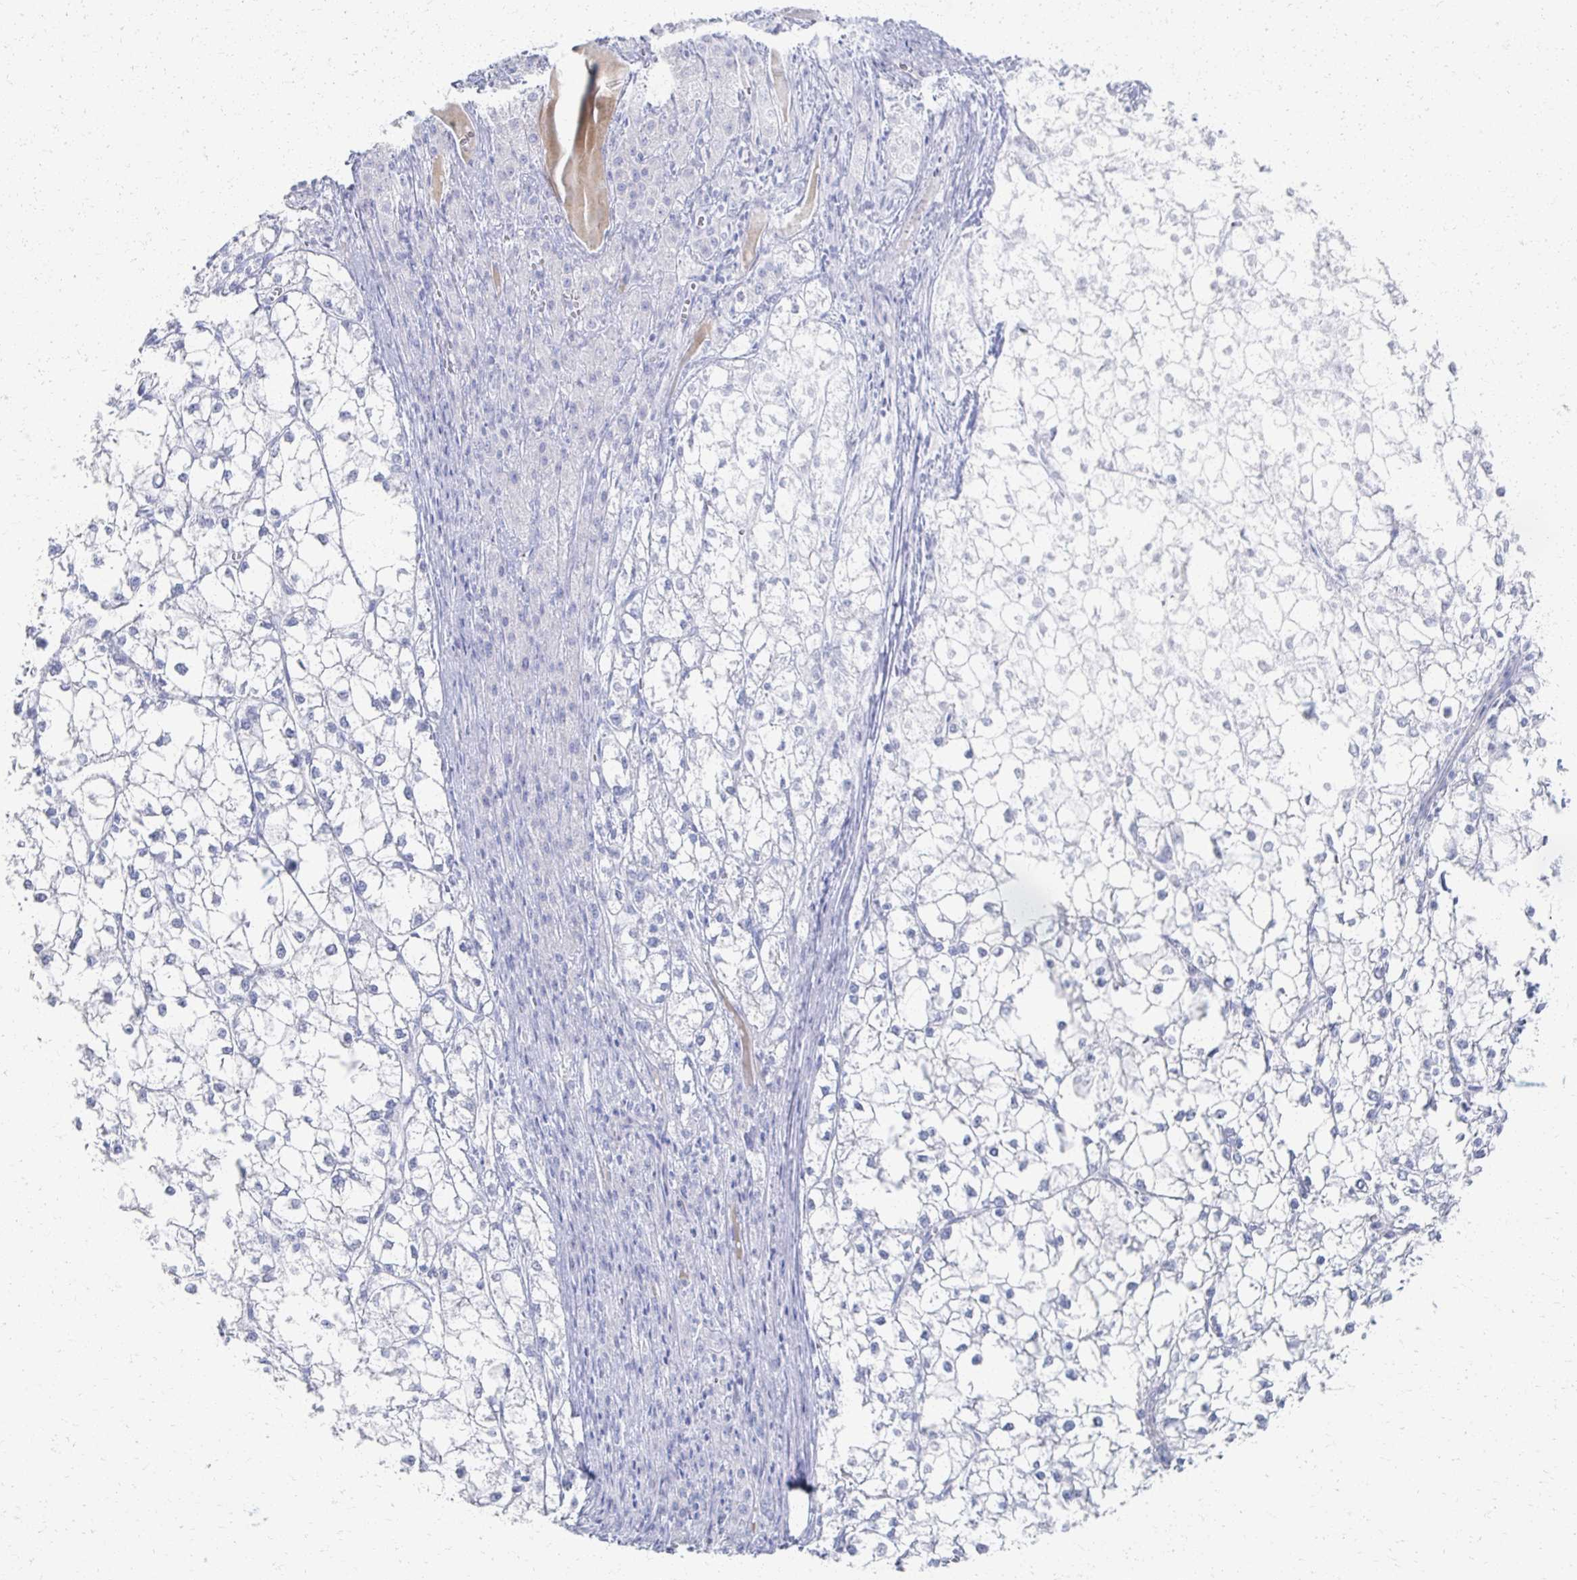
{"staining": {"intensity": "negative", "quantity": "none", "location": "none"}, "tissue": "liver cancer", "cell_type": "Tumor cells", "image_type": "cancer", "snomed": [{"axis": "morphology", "description": "Carcinoma, Hepatocellular, NOS"}, {"axis": "topography", "description": "Liver"}], "caption": "IHC of liver cancer displays no staining in tumor cells.", "gene": "PRR20A", "patient": {"sex": "female", "age": 43}}